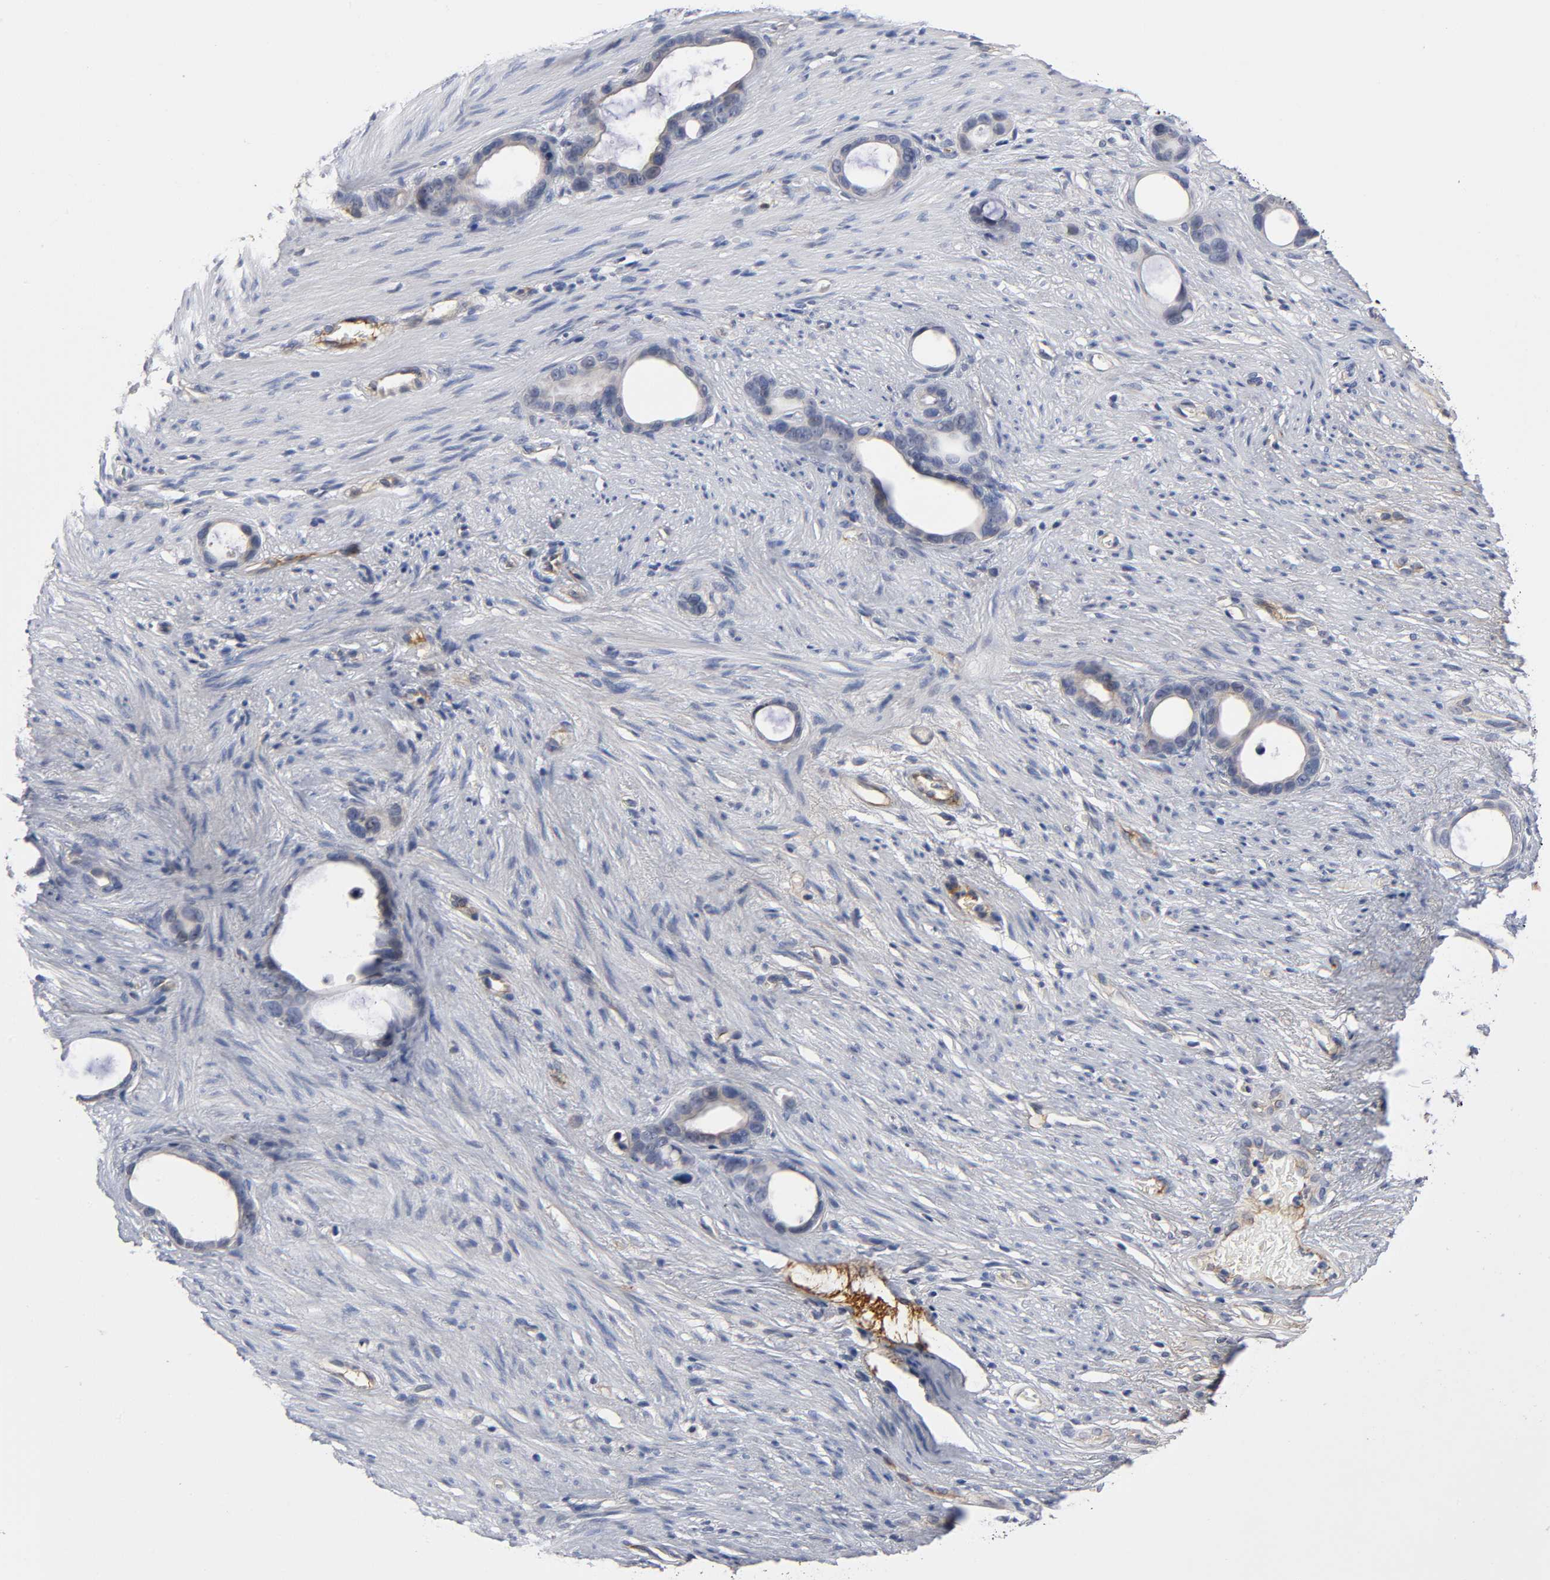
{"staining": {"intensity": "weak", "quantity": ">75%", "location": "cytoplasmic/membranous"}, "tissue": "stomach cancer", "cell_type": "Tumor cells", "image_type": "cancer", "snomed": [{"axis": "morphology", "description": "Adenocarcinoma, NOS"}, {"axis": "topography", "description": "Stomach"}], "caption": "IHC micrograph of neoplastic tissue: stomach cancer stained using immunohistochemistry (IHC) reveals low levels of weak protein expression localized specifically in the cytoplasmic/membranous of tumor cells, appearing as a cytoplasmic/membranous brown color.", "gene": "NOVA1", "patient": {"sex": "female", "age": 75}}